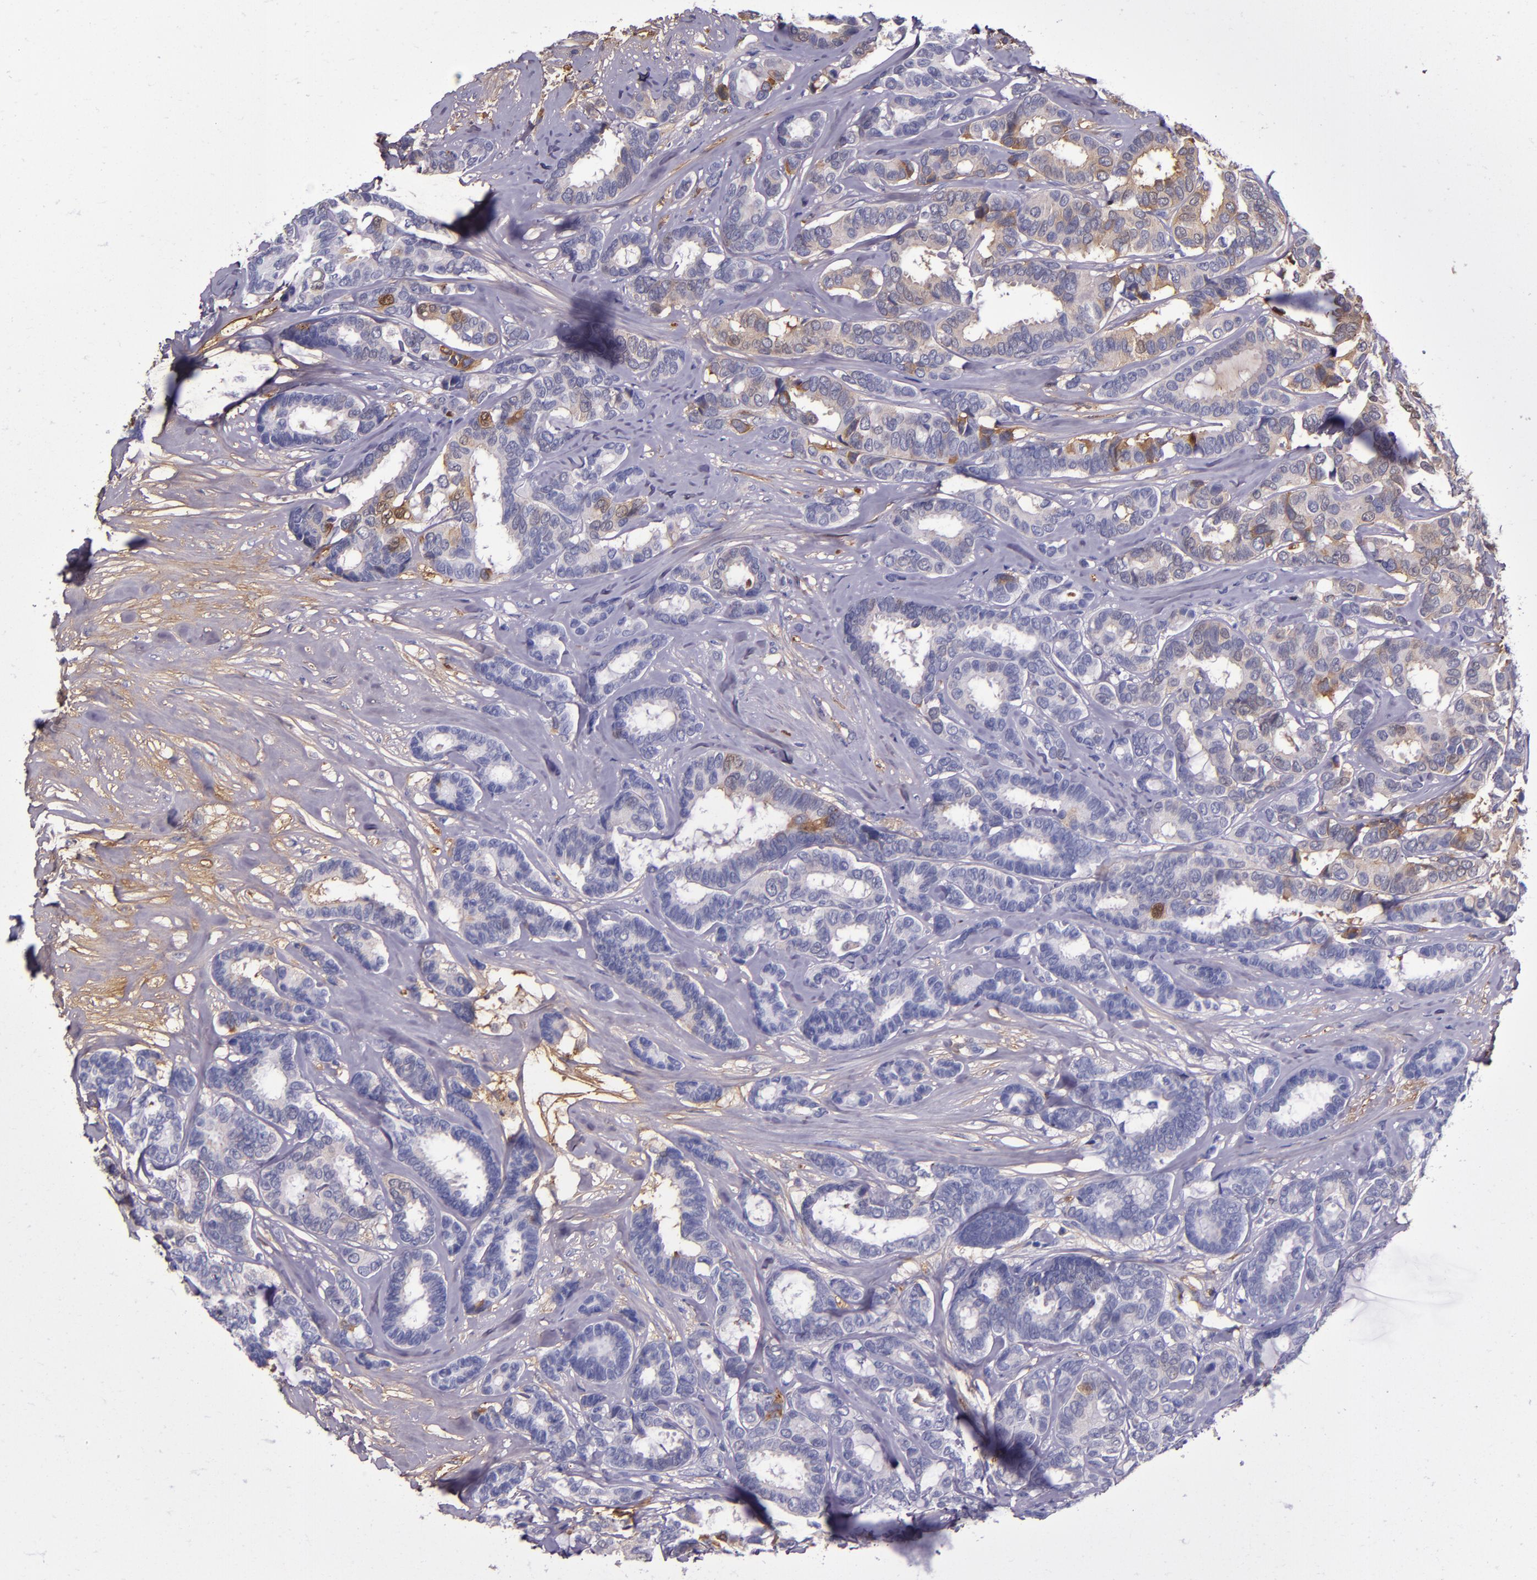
{"staining": {"intensity": "weak", "quantity": "<25%", "location": "cytoplasmic/membranous"}, "tissue": "breast cancer", "cell_type": "Tumor cells", "image_type": "cancer", "snomed": [{"axis": "morphology", "description": "Duct carcinoma"}, {"axis": "topography", "description": "Breast"}], "caption": "This is an immunohistochemistry image of infiltrating ductal carcinoma (breast). There is no positivity in tumor cells.", "gene": "CLEC3B", "patient": {"sex": "female", "age": 87}}